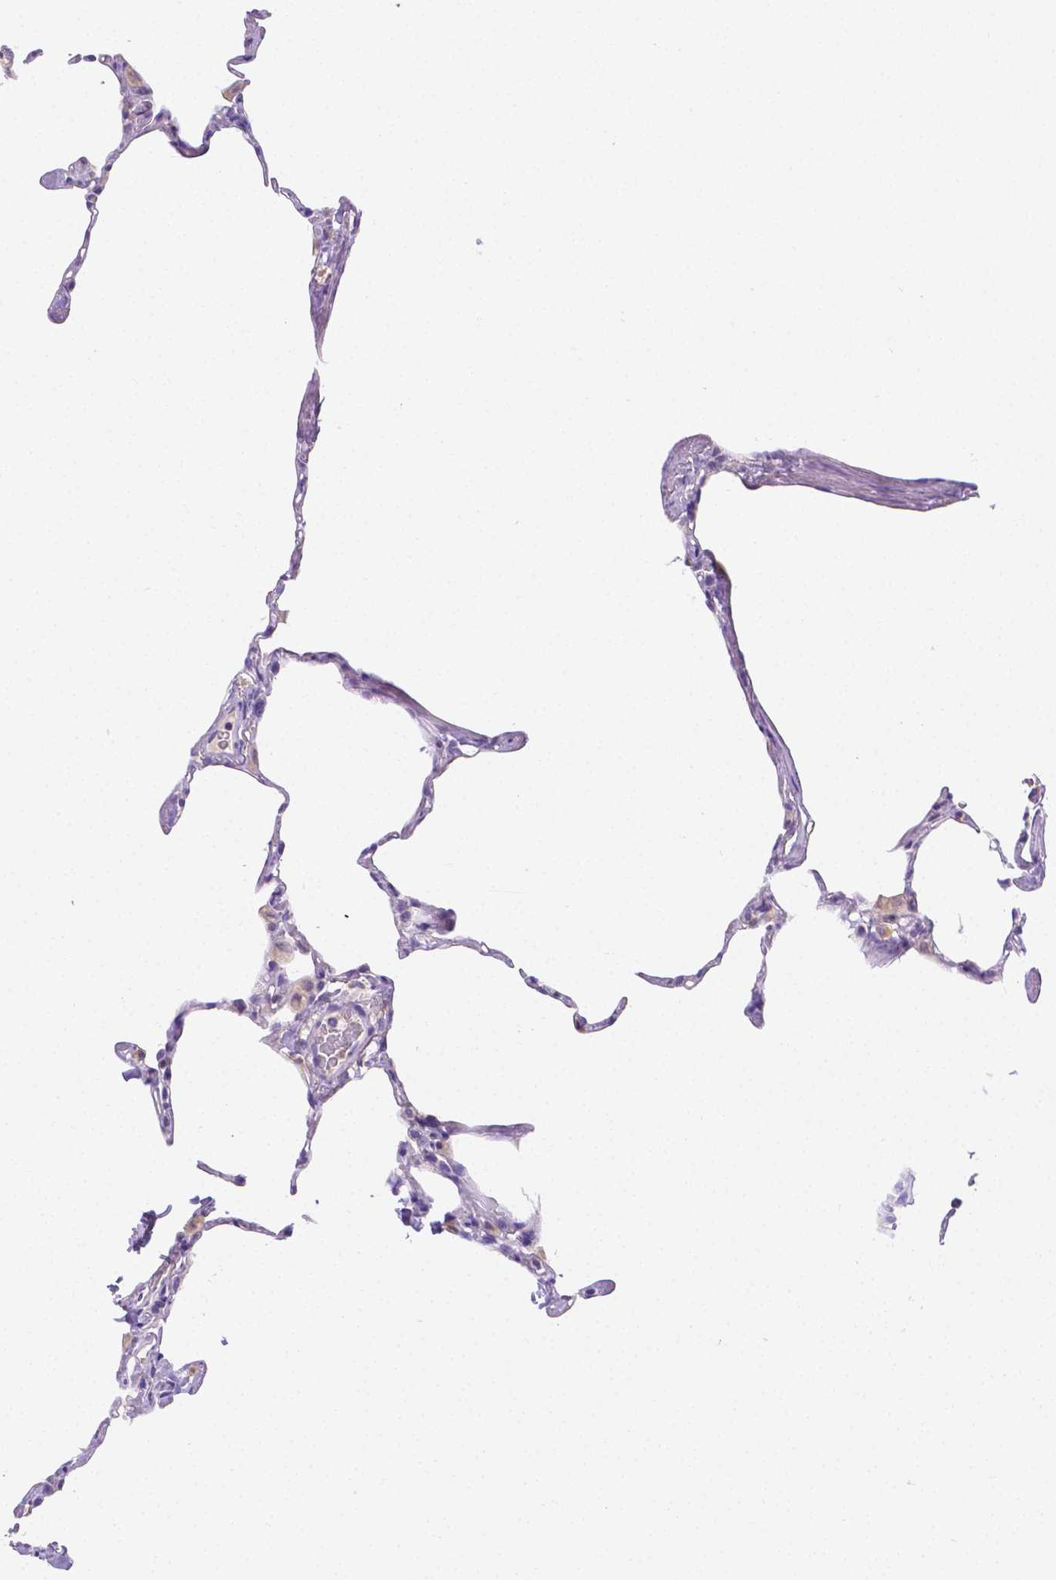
{"staining": {"intensity": "negative", "quantity": "none", "location": "none"}, "tissue": "lung", "cell_type": "Alveolar cells", "image_type": "normal", "snomed": [{"axis": "morphology", "description": "Normal tissue, NOS"}, {"axis": "topography", "description": "Lung"}], "caption": "Immunohistochemistry (IHC) histopathology image of unremarkable lung stained for a protein (brown), which displays no positivity in alveolar cells.", "gene": "NXPH2", "patient": {"sex": "male", "age": 65}}